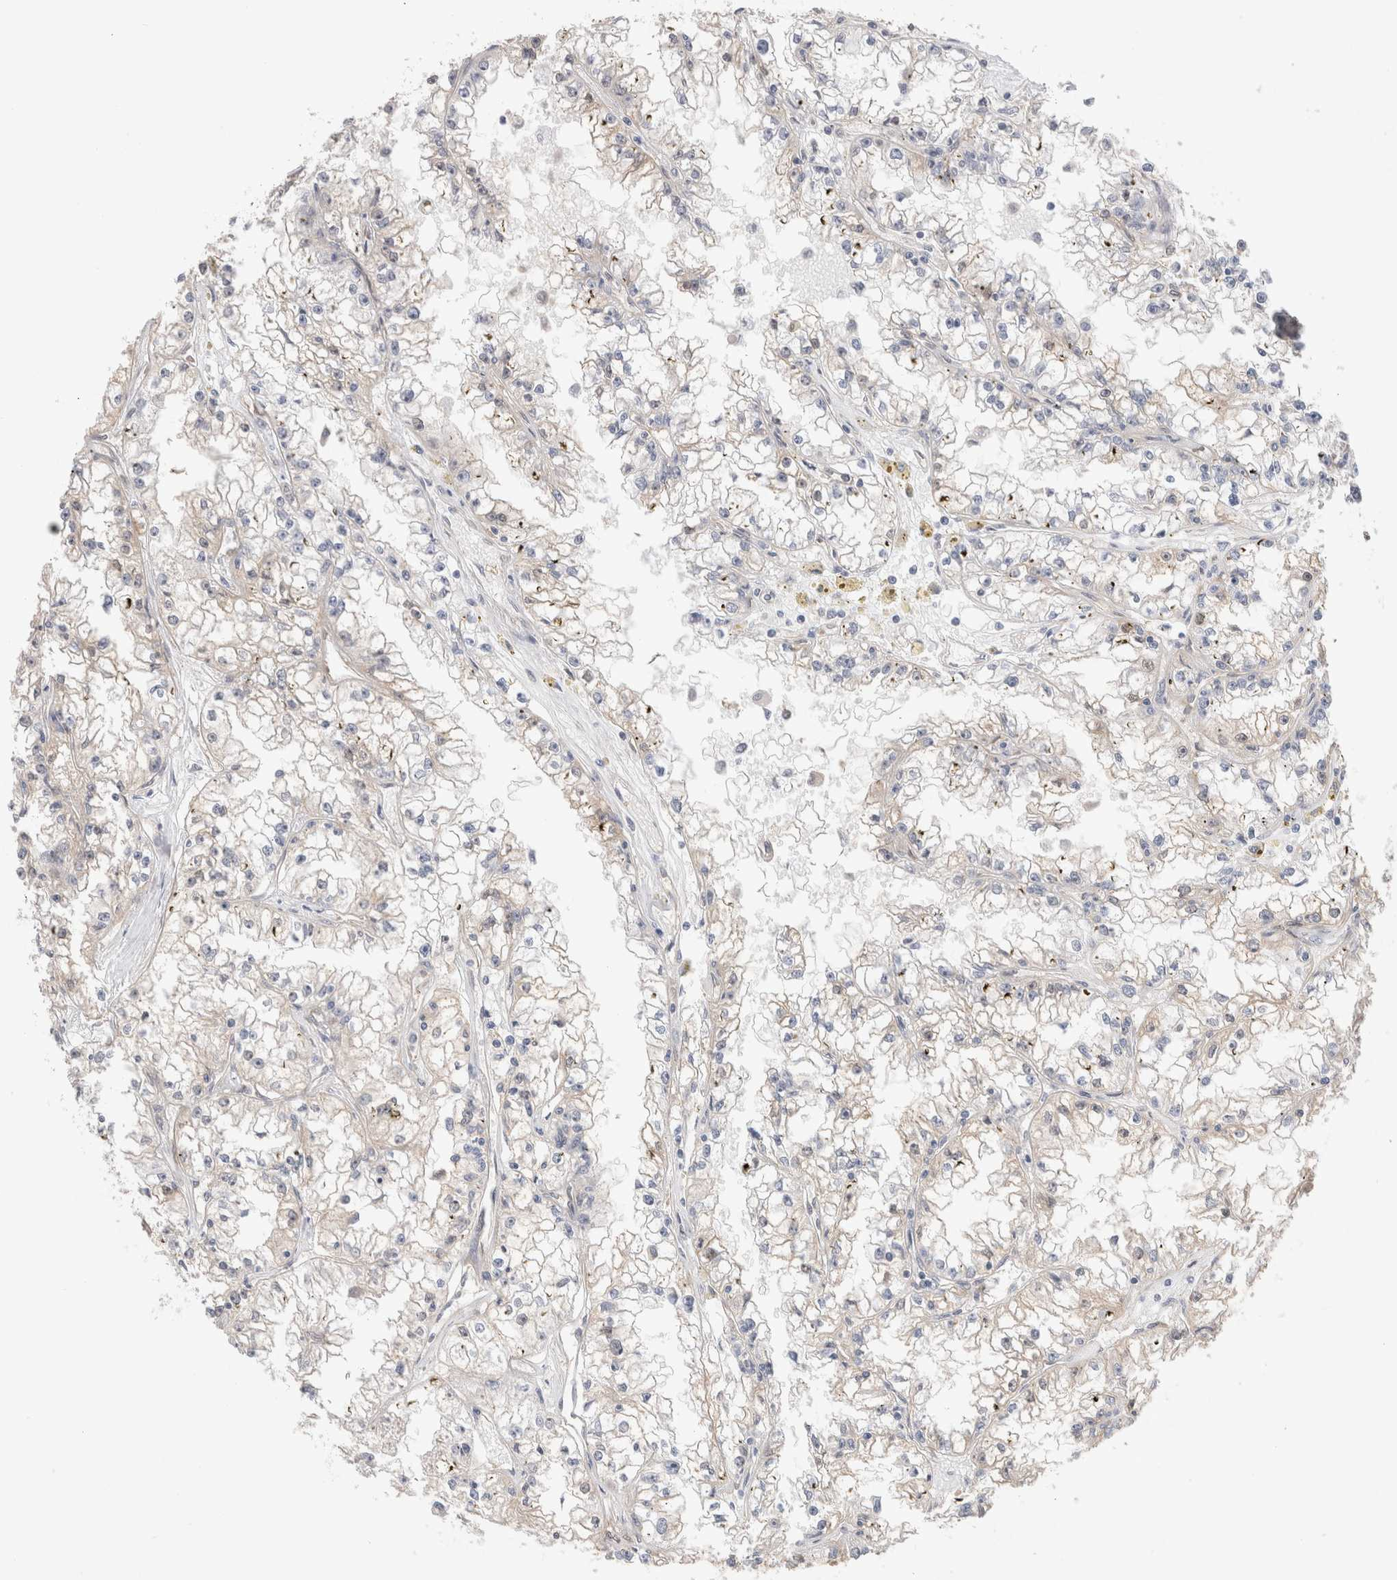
{"staining": {"intensity": "weak", "quantity": "<25%", "location": "cytoplasmic/membranous"}, "tissue": "renal cancer", "cell_type": "Tumor cells", "image_type": "cancer", "snomed": [{"axis": "morphology", "description": "Adenocarcinoma, NOS"}, {"axis": "topography", "description": "Kidney"}], "caption": "The IHC photomicrograph has no significant expression in tumor cells of renal cancer tissue.", "gene": "CAPN2", "patient": {"sex": "male", "age": 56}}